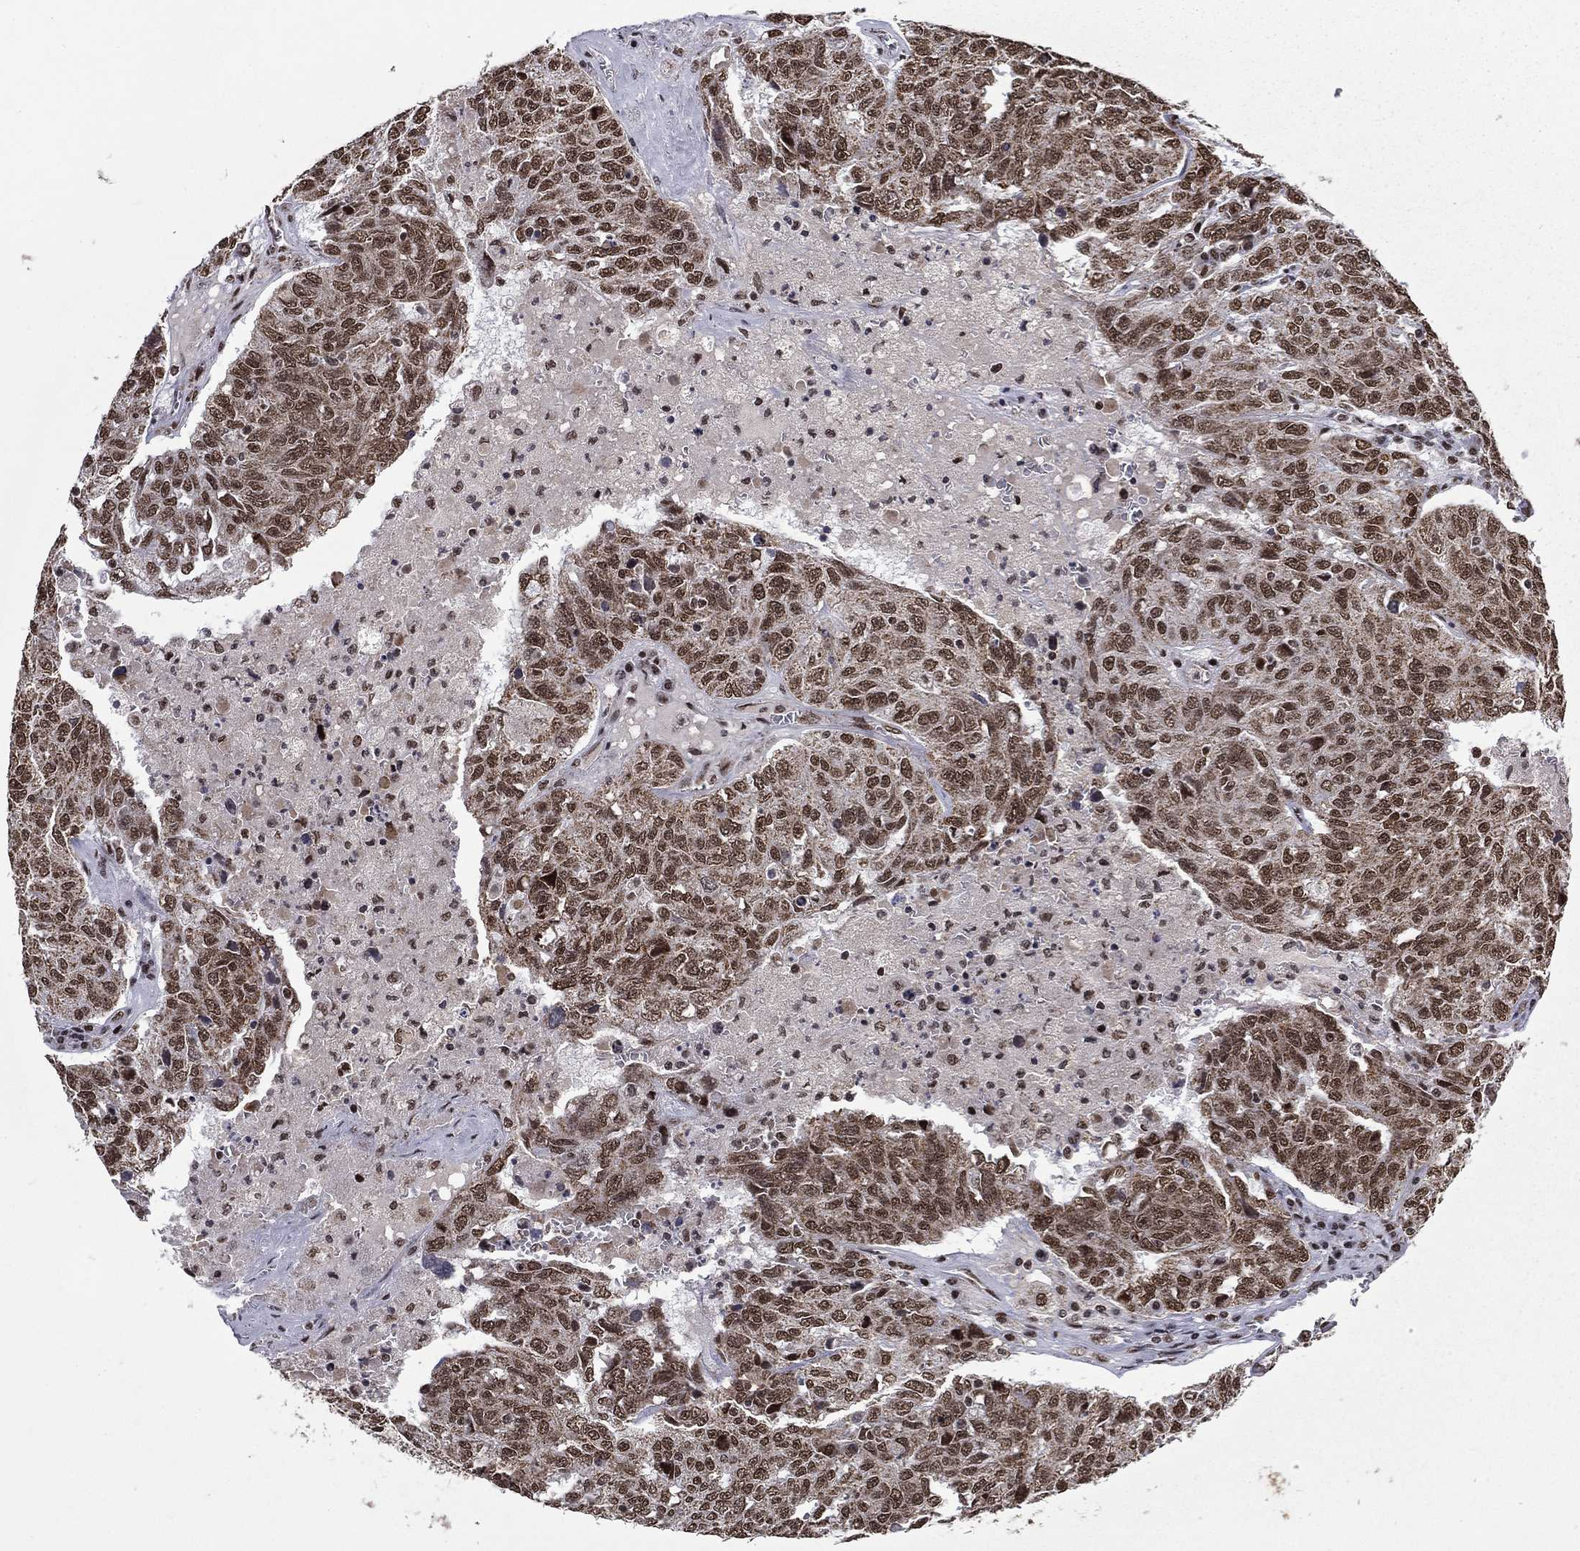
{"staining": {"intensity": "strong", "quantity": ">75%", "location": "nuclear"}, "tissue": "ovarian cancer", "cell_type": "Tumor cells", "image_type": "cancer", "snomed": [{"axis": "morphology", "description": "Cystadenocarcinoma, serous, NOS"}, {"axis": "topography", "description": "Ovary"}], "caption": "Immunohistochemistry (IHC) (DAB (3,3'-diaminobenzidine)) staining of human ovarian serous cystadenocarcinoma demonstrates strong nuclear protein expression in about >75% of tumor cells.", "gene": "C5orf24", "patient": {"sex": "female", "age": 71}}